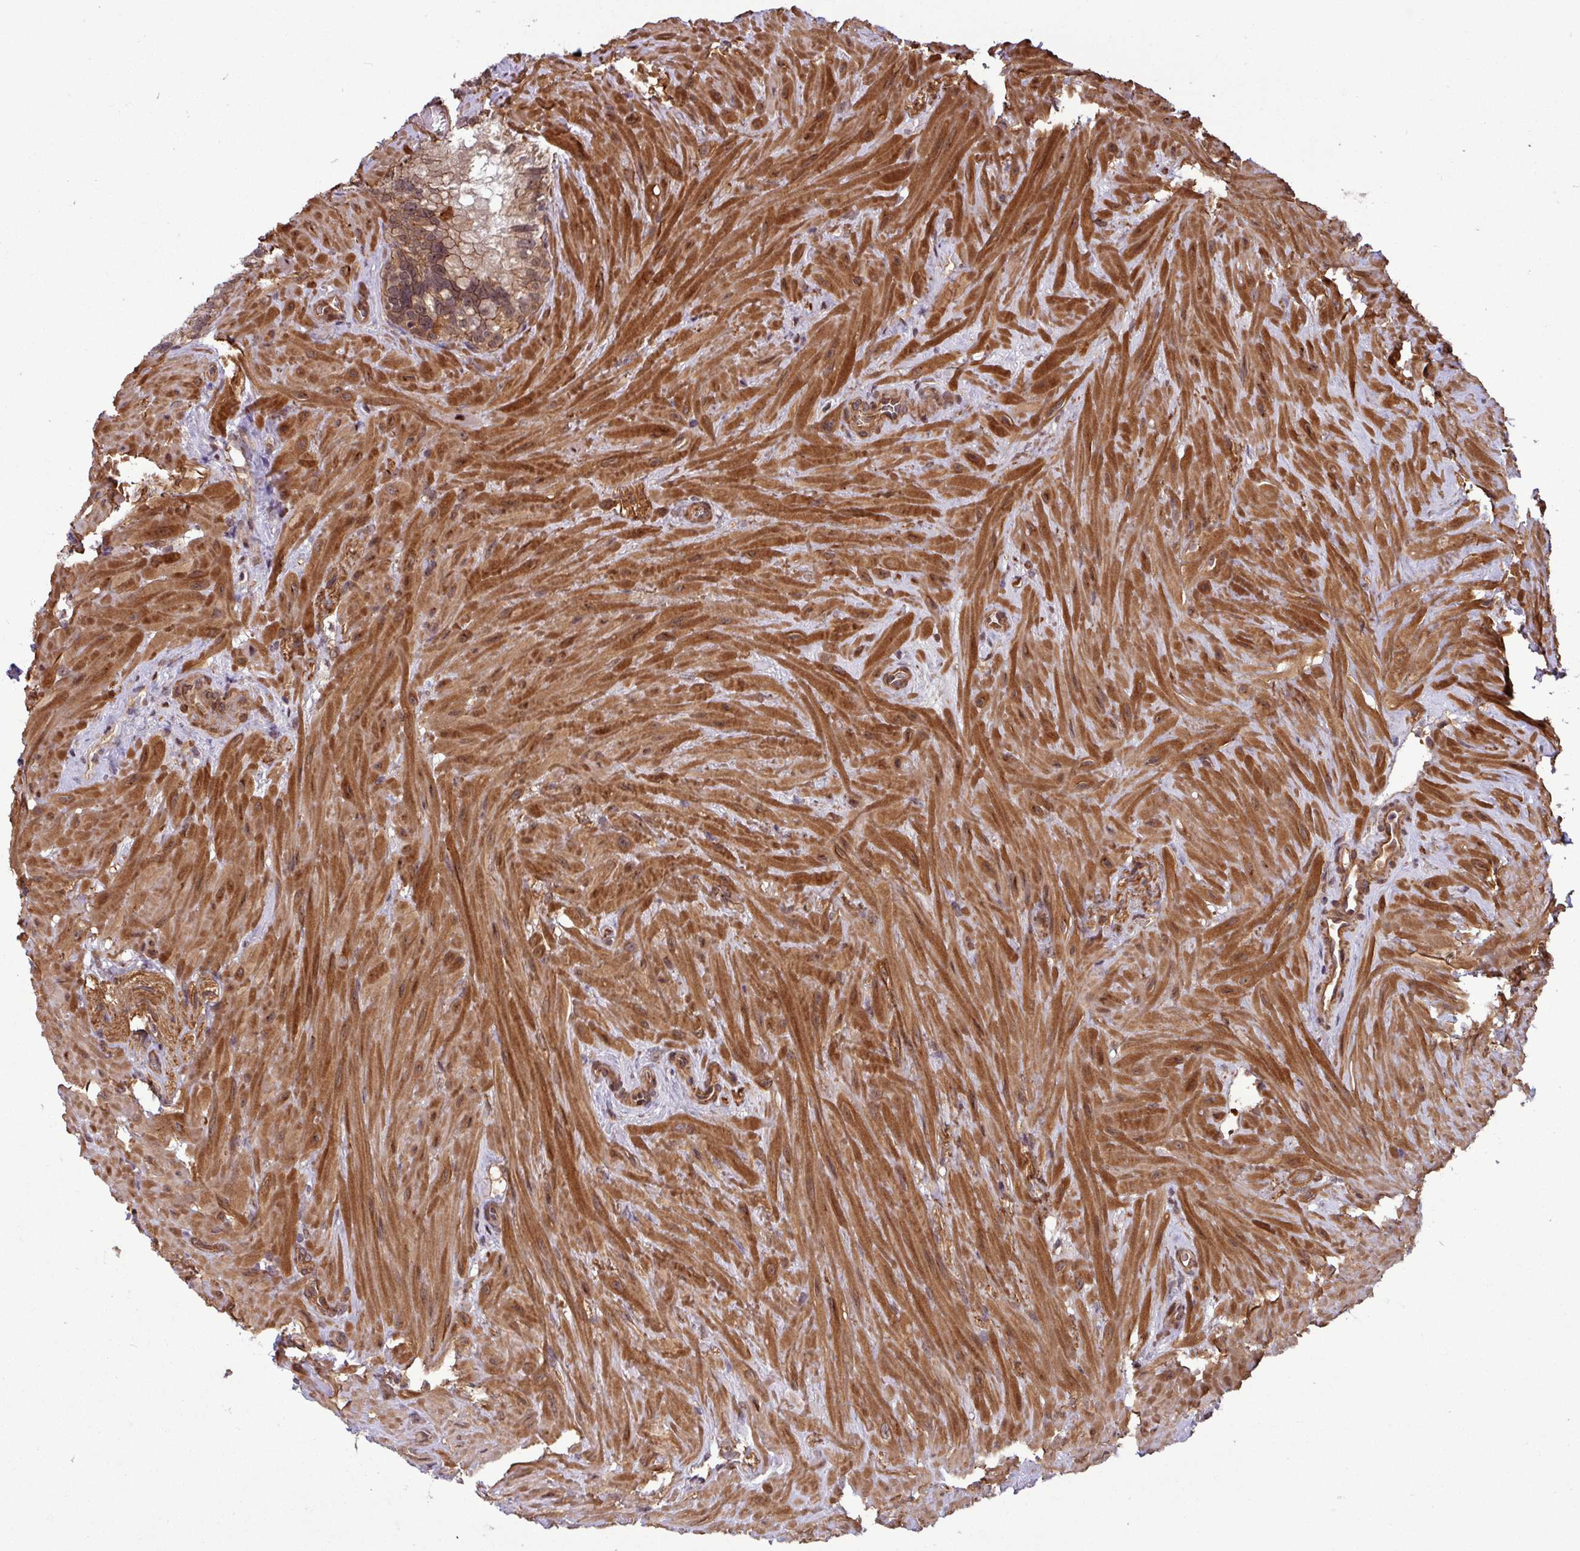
{"staining": {"intensity": "weak", "quantity": ">75%", "location": "cytoplasmic/membranous"}, "tissue": "seminal vesicle", "cell_type": "Glandular cells", "image_type": "normal", "snomed": [{"axis": "morphology", "description": "Normal tissue, NOS"}, {"axis": "topography", "description": "Seminal veicle"}], "caption": "Protein expression analysis of benign human seminal vesicle reveals weak cytoplasmic/membranous staining in about >75% of glandular cells. (DAB IHC, brown staining for protein, blue staining for nuclei).", "gene": "C7orf50", "patient": {"sex": "male", "age": 68}}